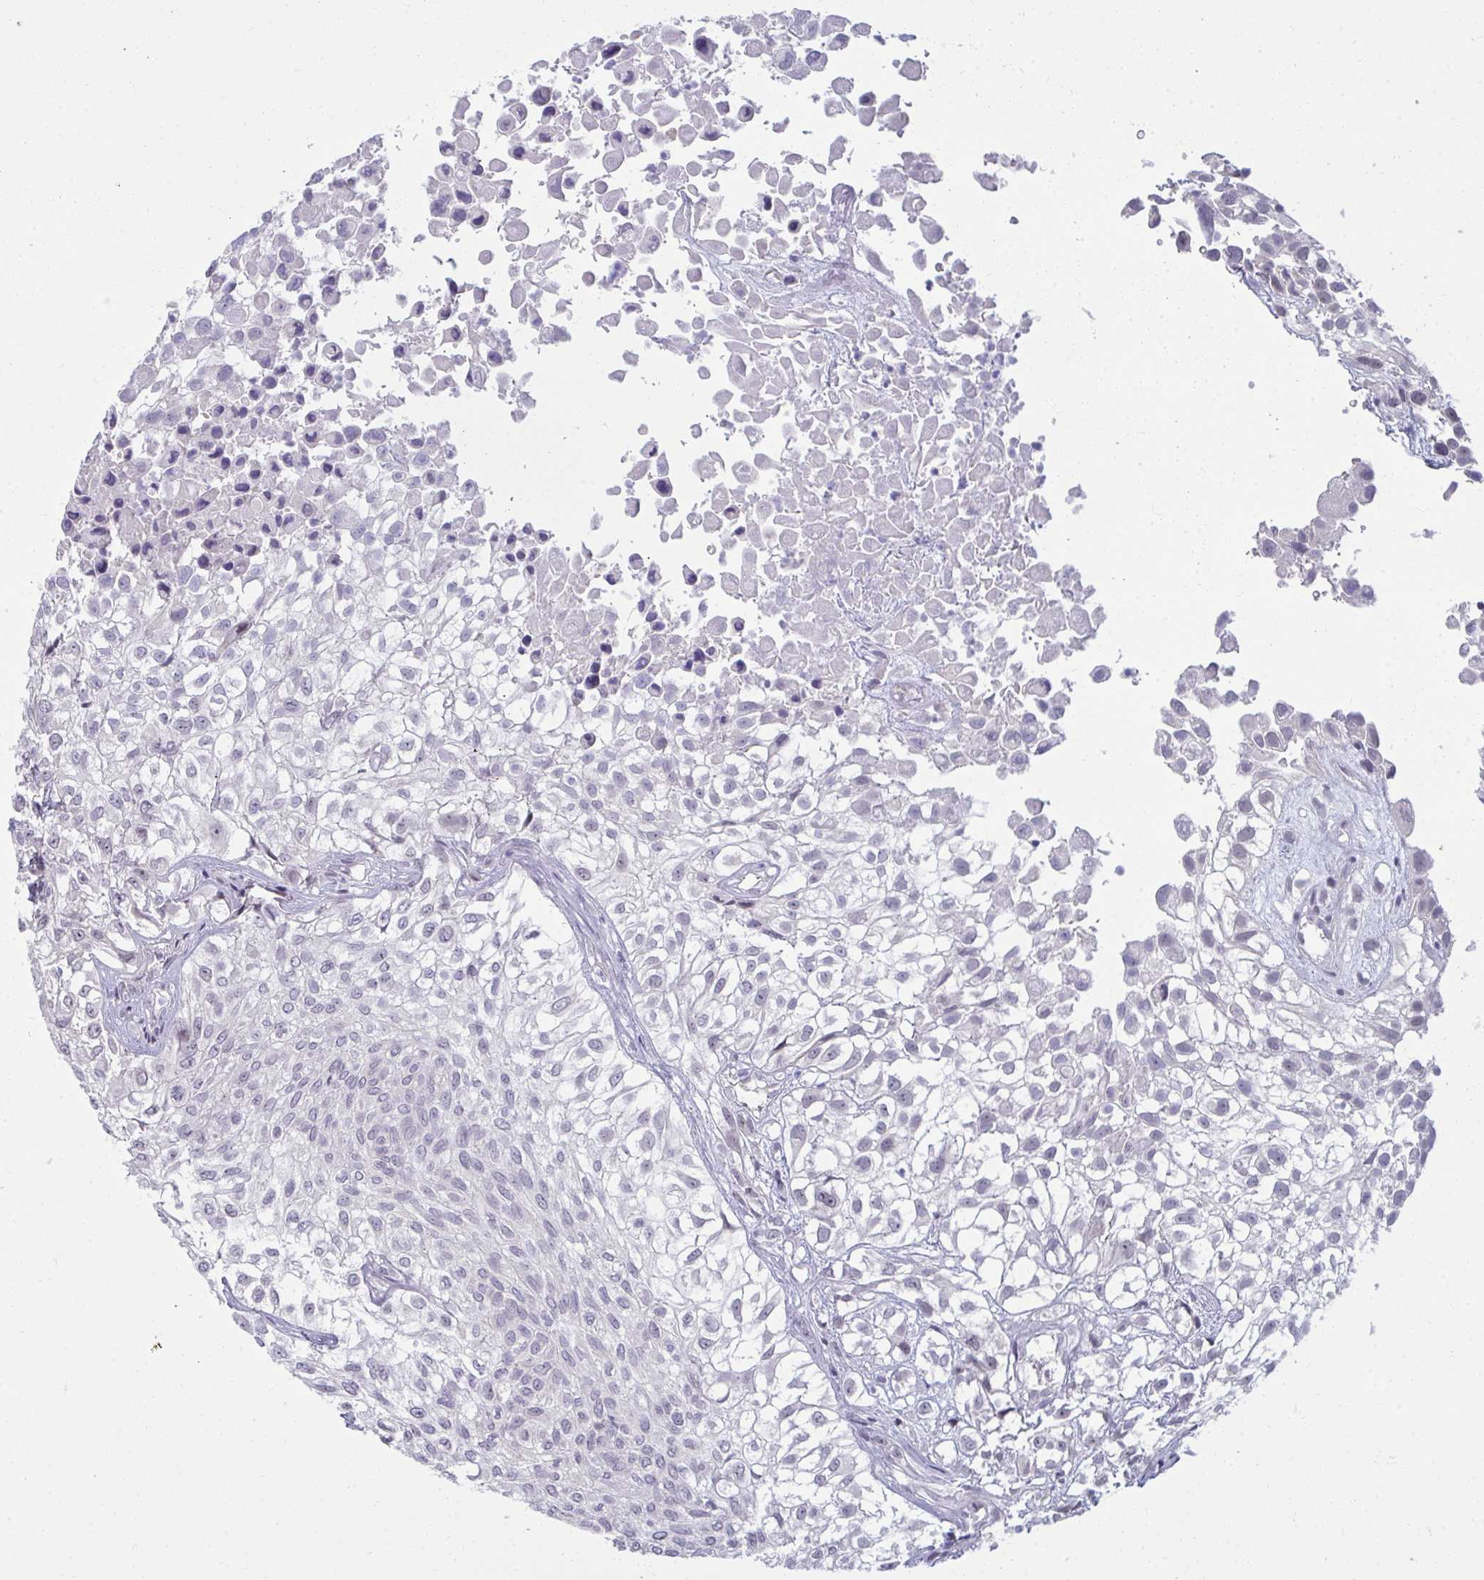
{"staining": {"intensity": "negative", "quantity": "none", "location": "none"}, "tissue": "urothelial cancer", "cell_type": "Tumor cells", "image_type": "cancer", "snomed": [{"axis": "morphology", "description": "Urothelial carcinoma, High grade"}, {"axis": "topography", "description": "Urinary bladder"}], "caption": "Photomicrograph shows no protein positivity in tumor cells of urothelial cancer tissue.", "gene": "RNASEH1", "patient": {"sex": "male", "age": 56}}